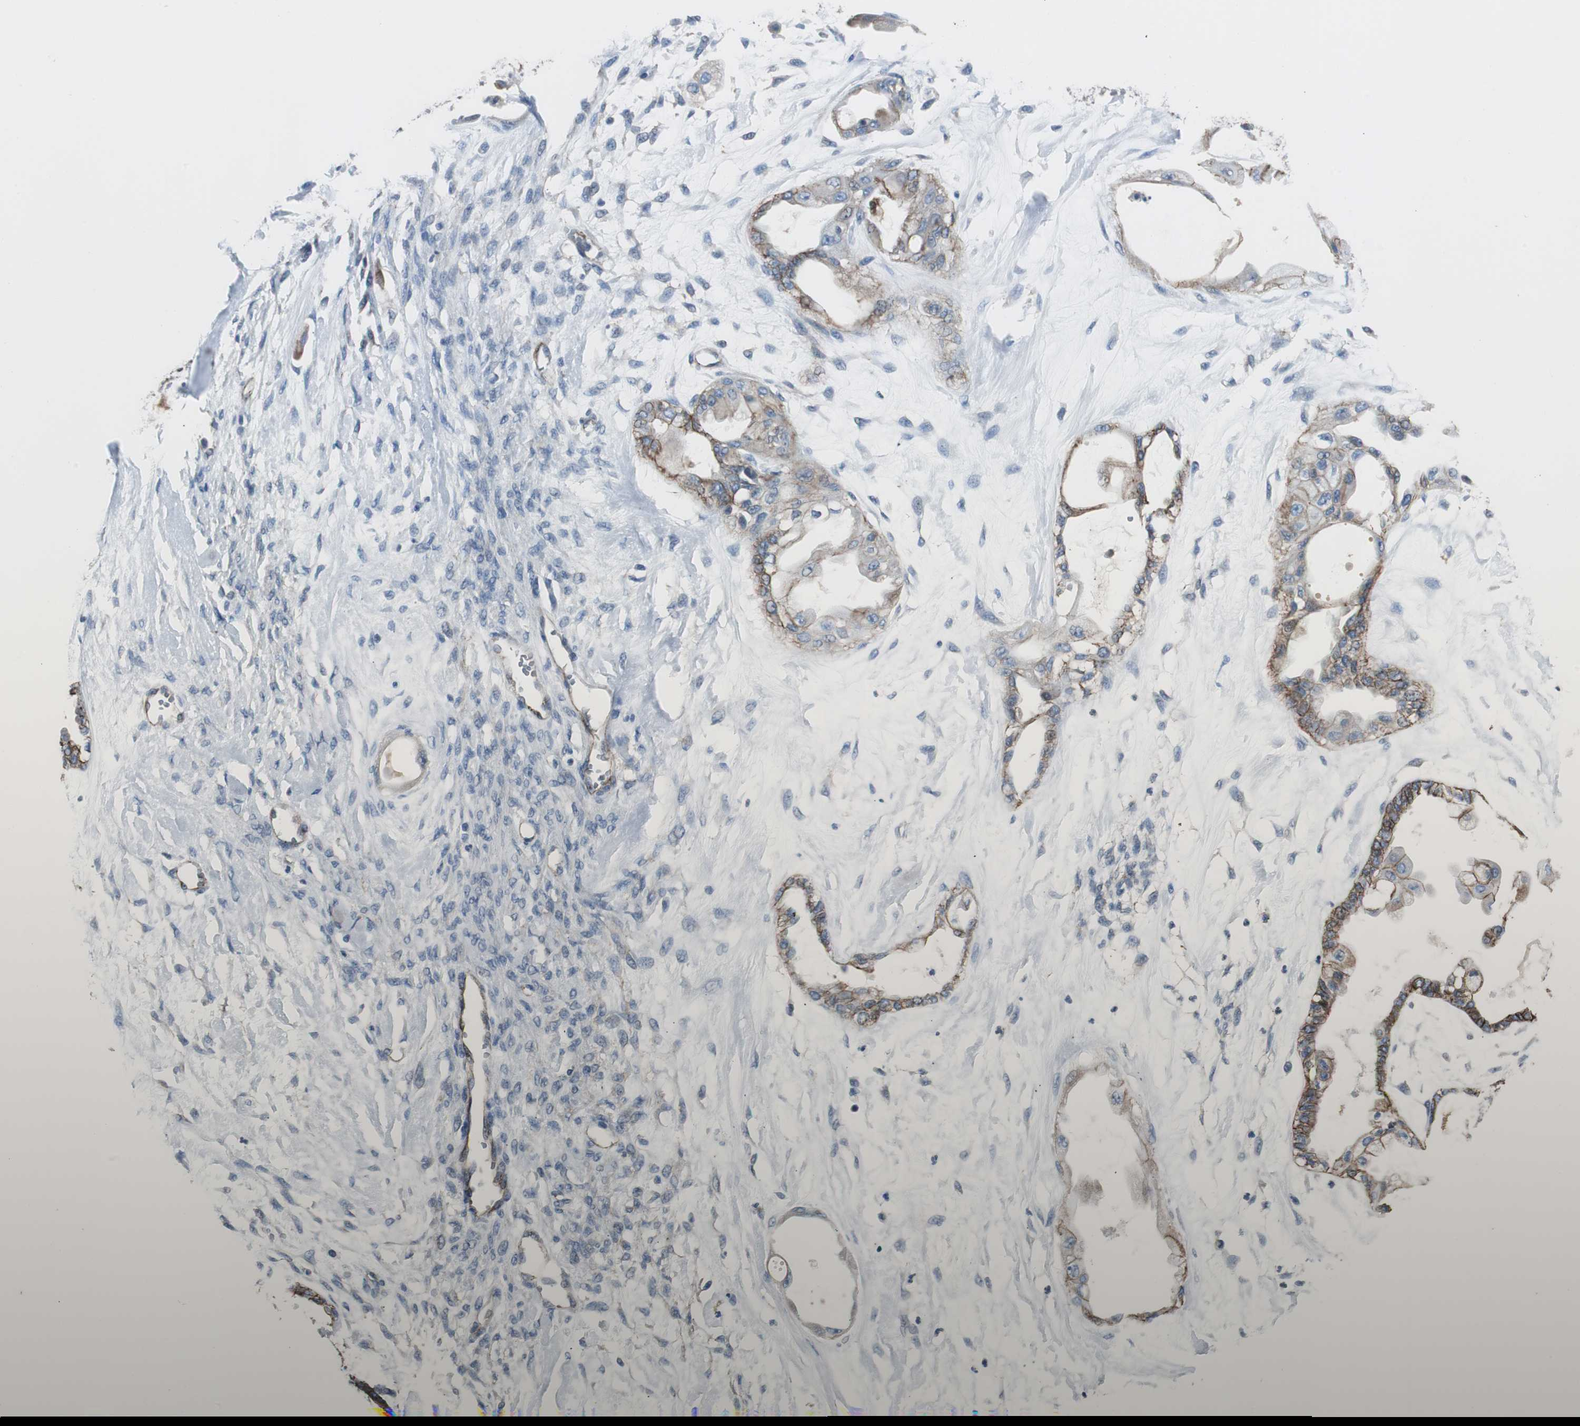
{"staining": {"intensity": "strong", "quantity": ">75%", "location": "cytoplasmic/membranous"}, "tissue": "ovarian cancer", "cell_type": "Tumor cells", "image_type": "cancer", "snomed": [{"axis": "morphology", "description": "Carcinoma, NOS"}, {"axis": "morphology", "description": "Carcinoma, endometroid"}, {"axis": "topography", "description": "Ovary"}], "caption": "IHC image of human carcinoma (ovarian) stained for a protein (brown), which displays high levels of strong cytoplasmic/membranous staining in about >75% of tumor cells.", "gene": "STXBP4", "patient": {"sex": "female", "age": 50}}